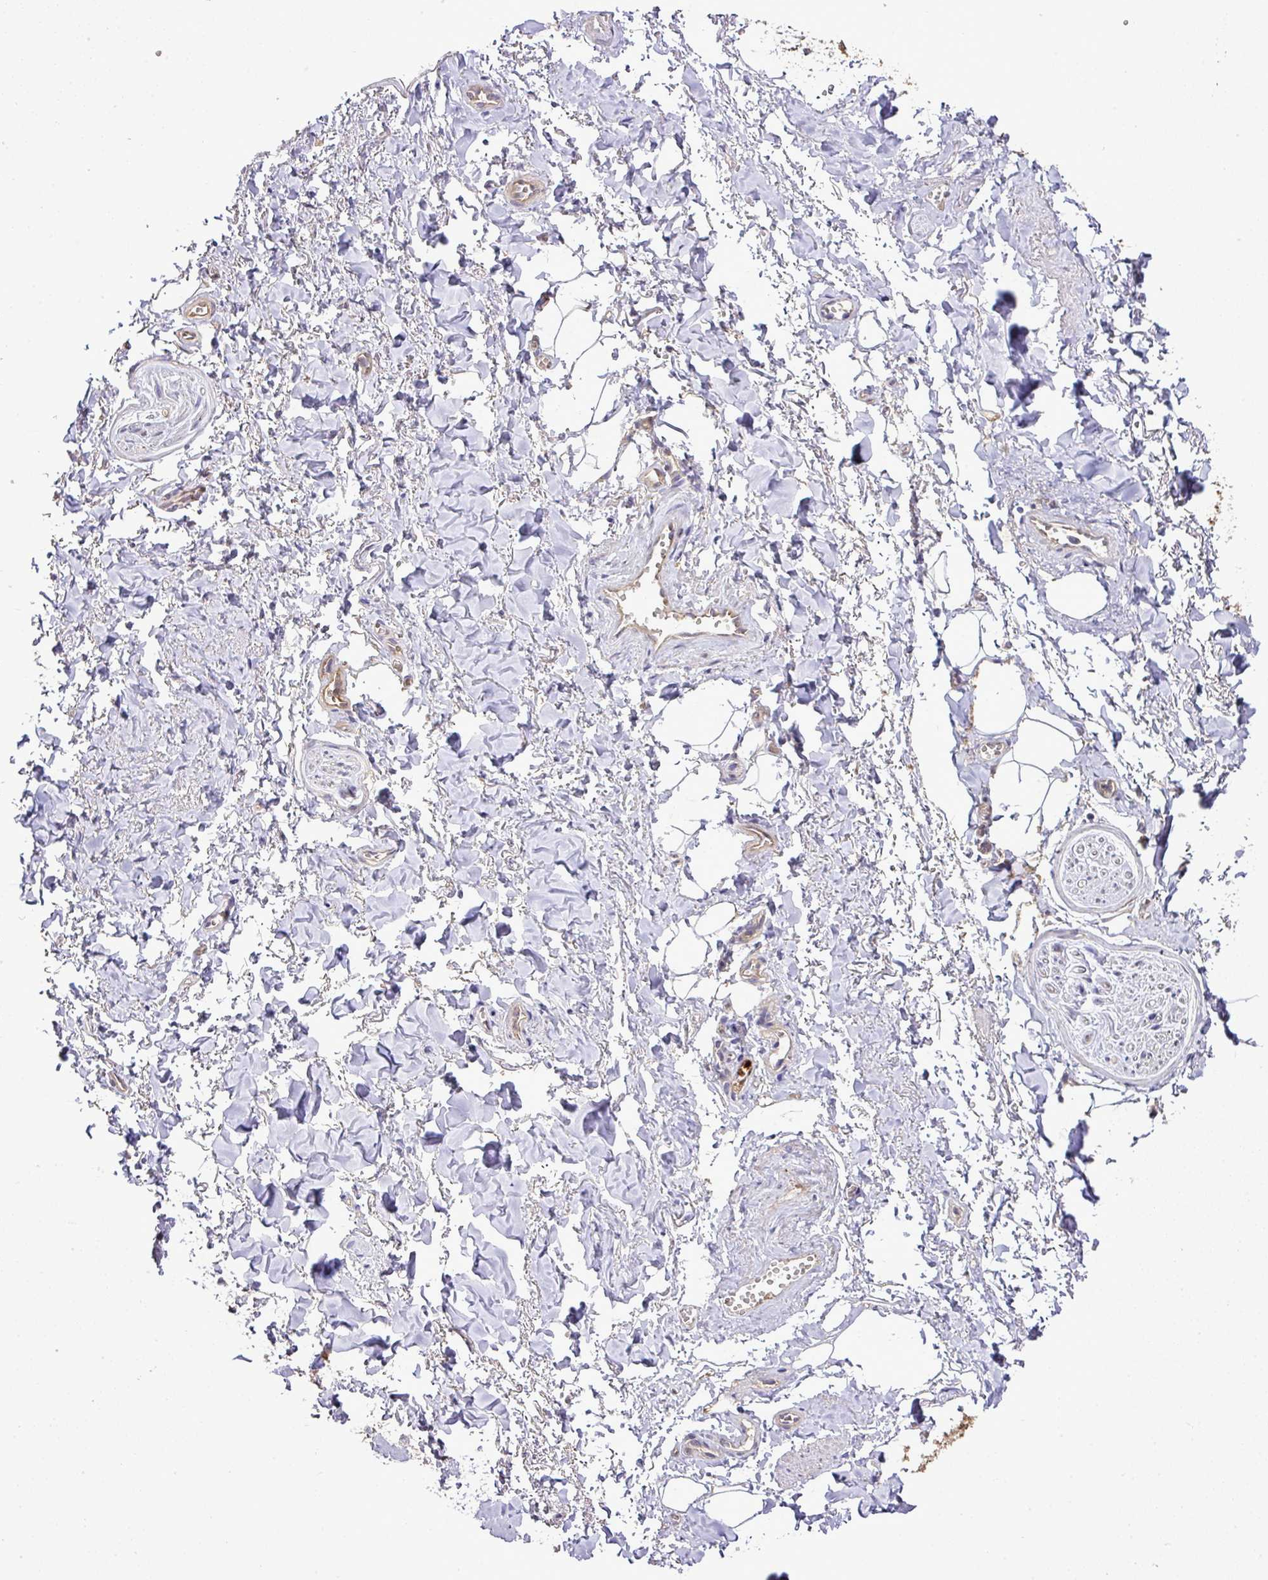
{"staining": {"intensity": "negative", "quantity": "none", "location": "none"}, "tissue": "adipose tissue", "cell_type": "Adipocytes", "image_type": "normal", "snomed": [{"axis": "morphology", "description": "Normal tissue, NOS"}, {"axis": "topography", "description": "Vulva"}, {"axis": "topography", "description": "Vagina"}, {"axis": "topography", "description": "Peripheral nerve tissue"}], "caption": "IHC histopathology image of benign adipose tissue: adipose tissue stained with DAB (3,3'-diaminobenzidine) displays no significant protein expression in adipocytes. (Stains: DAB immunohistochemistry (IHC) with hematoxylin counter stain, Microscopy: brightfield microscopy at high magnification).", "gene": "TMEM107", "patient": {"sex": "female", "age": 66}}